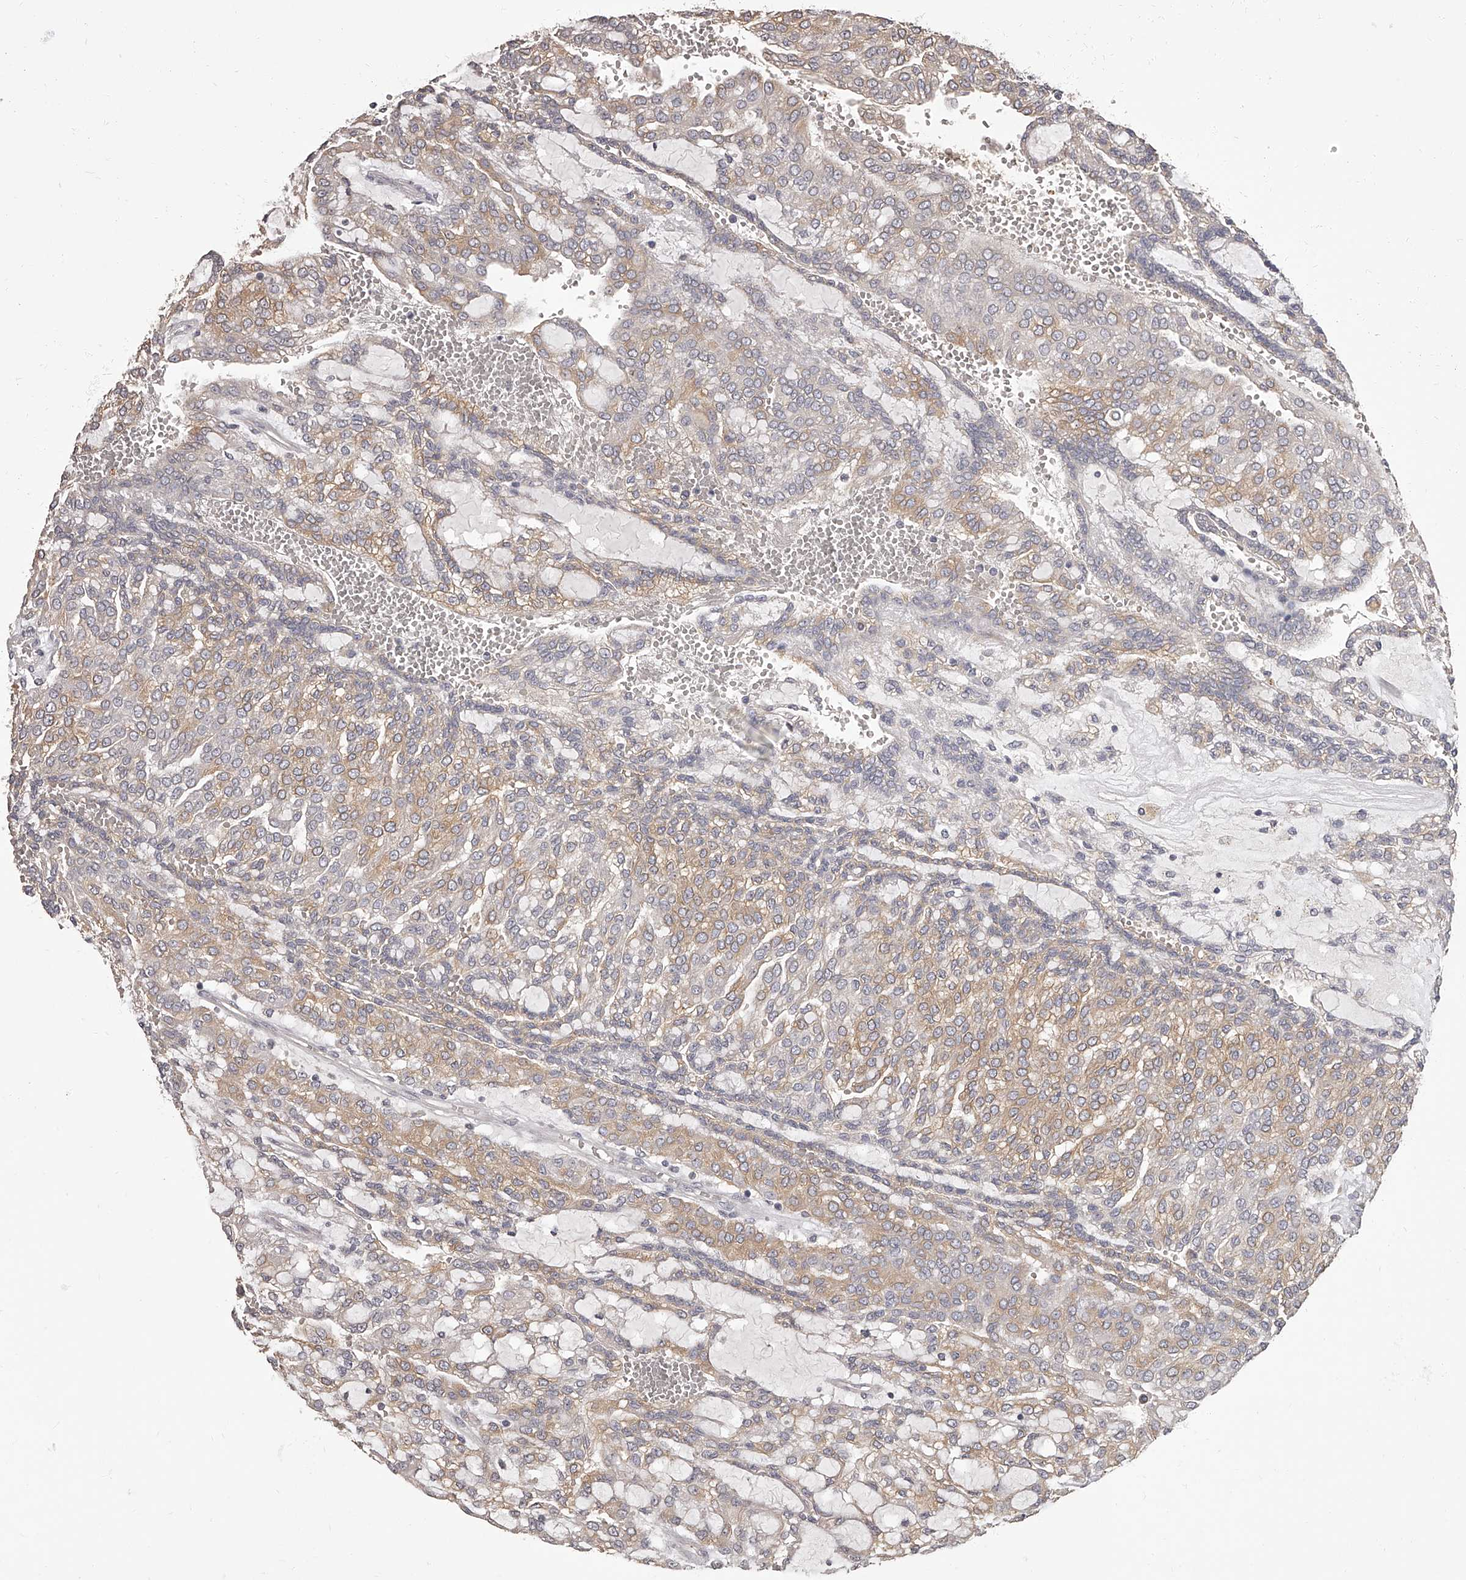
{"staining": {"intensity": "weak", "quantity": "25%-75%", "location": "cytoplasmic/membranous"}, "tissue": "renal cancer", "cell_type": "Tumor cells", "image_type": "cancer", "snomed": [{"axis": "morphology", "description": "Adenocarcinoma, NOS"}, {"axis": "topography", "description": "Kidney"}], "caption": "An IHC micrograph of tumor tissue is shown. Protein staining in brown shows weak cytoplasmic/membranous positivity in adenocarcinoma (renal) within tumor cells. (brown staining indicates protein expression, while blue staining denotes nuclei).", "gene": "APEH", "patient": {"sex": "male", "age": 63}}